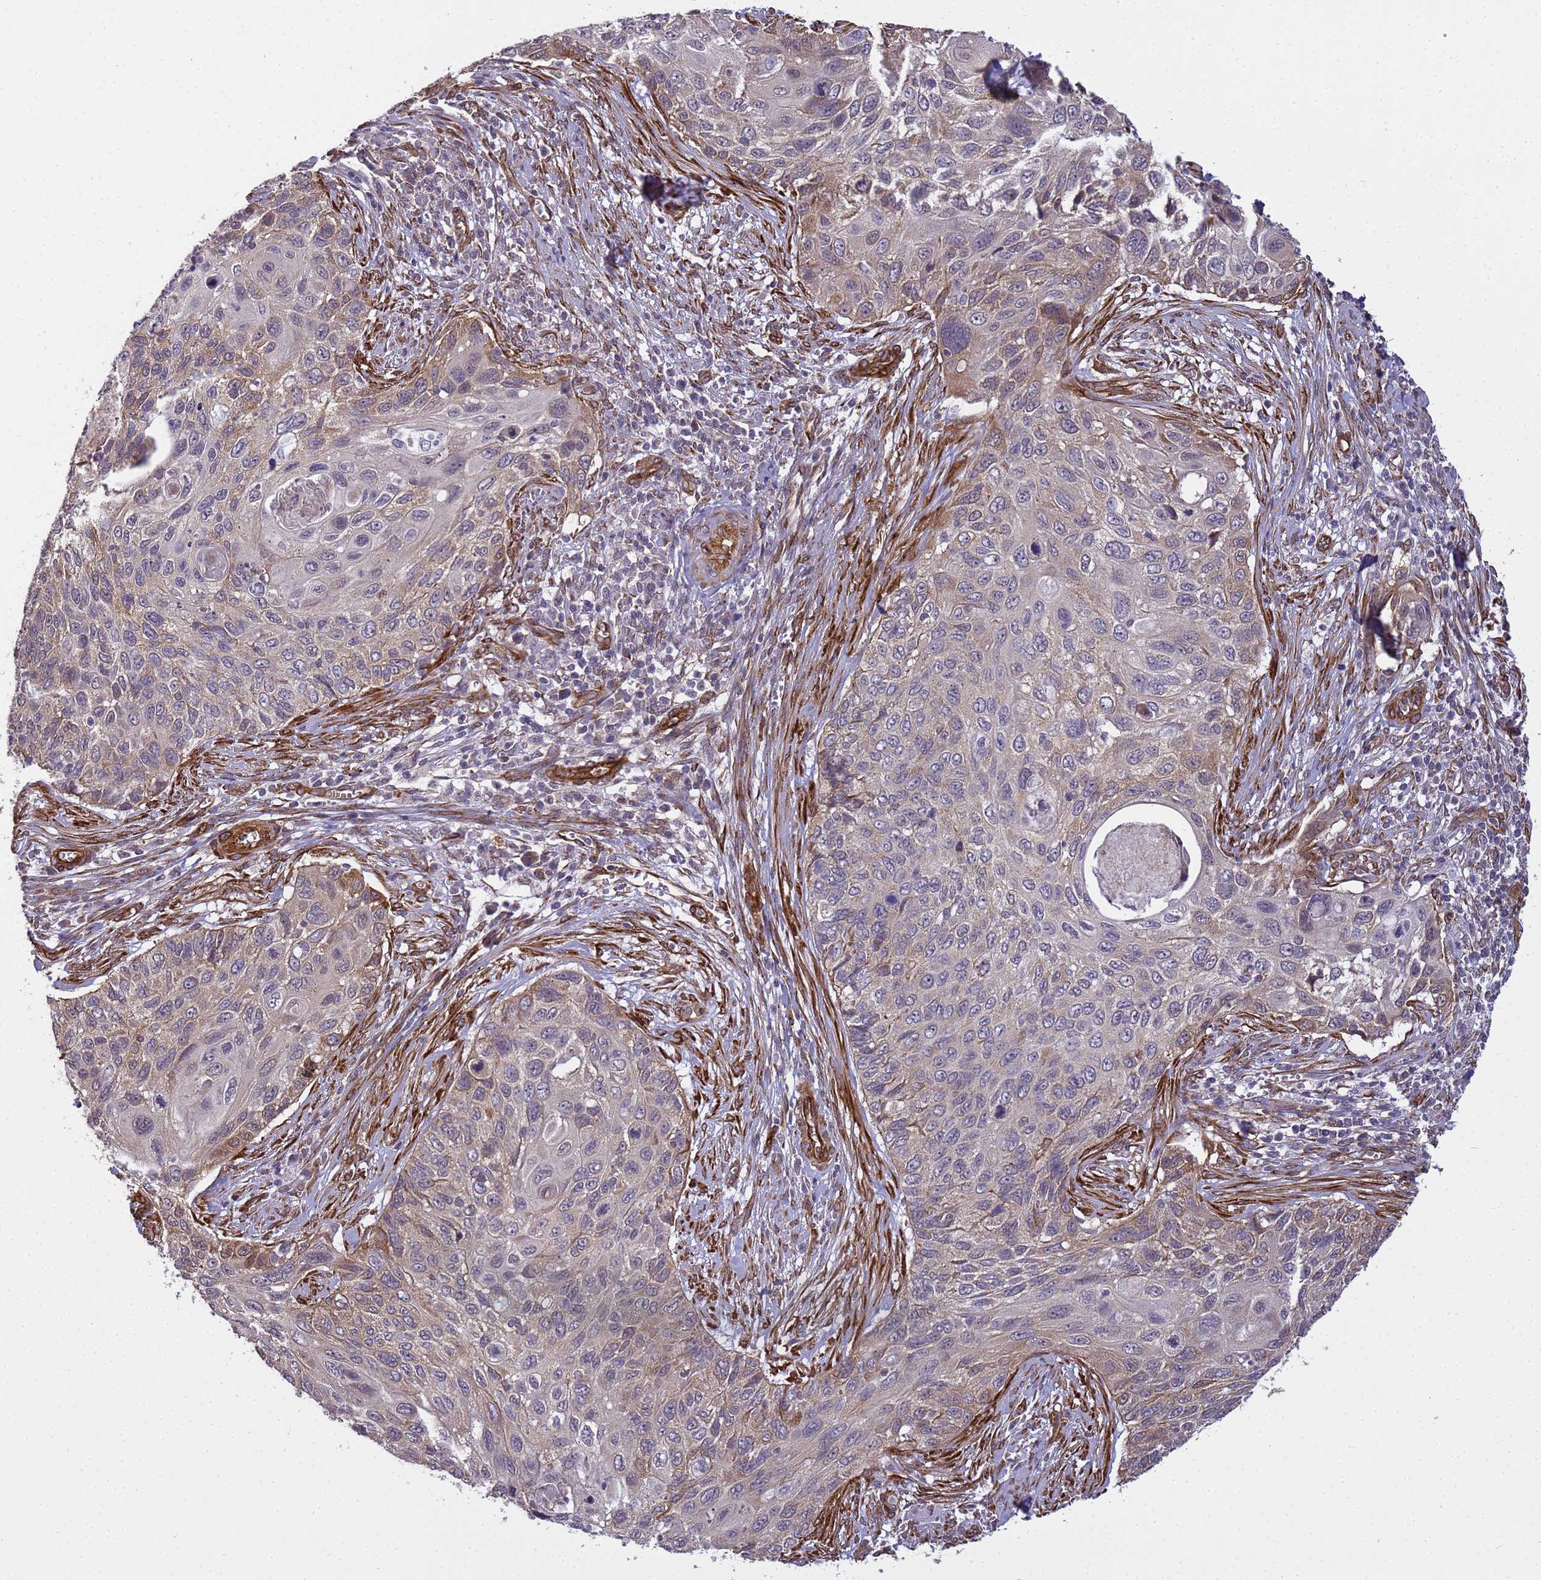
{"staining": {"intensity": "weak", "quantity": ">75%", "location": "cytoplasmic/membranous"}, "tissue": "cervical cancer", "cell_type": "Tumor cells", "image_type": "cancer", "snomed": [{"axis": "morphology", "description": "Squamous cell carcinoma, NOS"}, {"axis": "topography", "description": "Cervix"}], "caption": "Cervical cancer stained for a protein shows weak cytoplasmic/membranous positivity in tumor cells. (brown staining indicates protein expression, while blue staining denotes nuclei).", "gene": "ITGB4", "patient": {"sex": "female", "age": 70}}